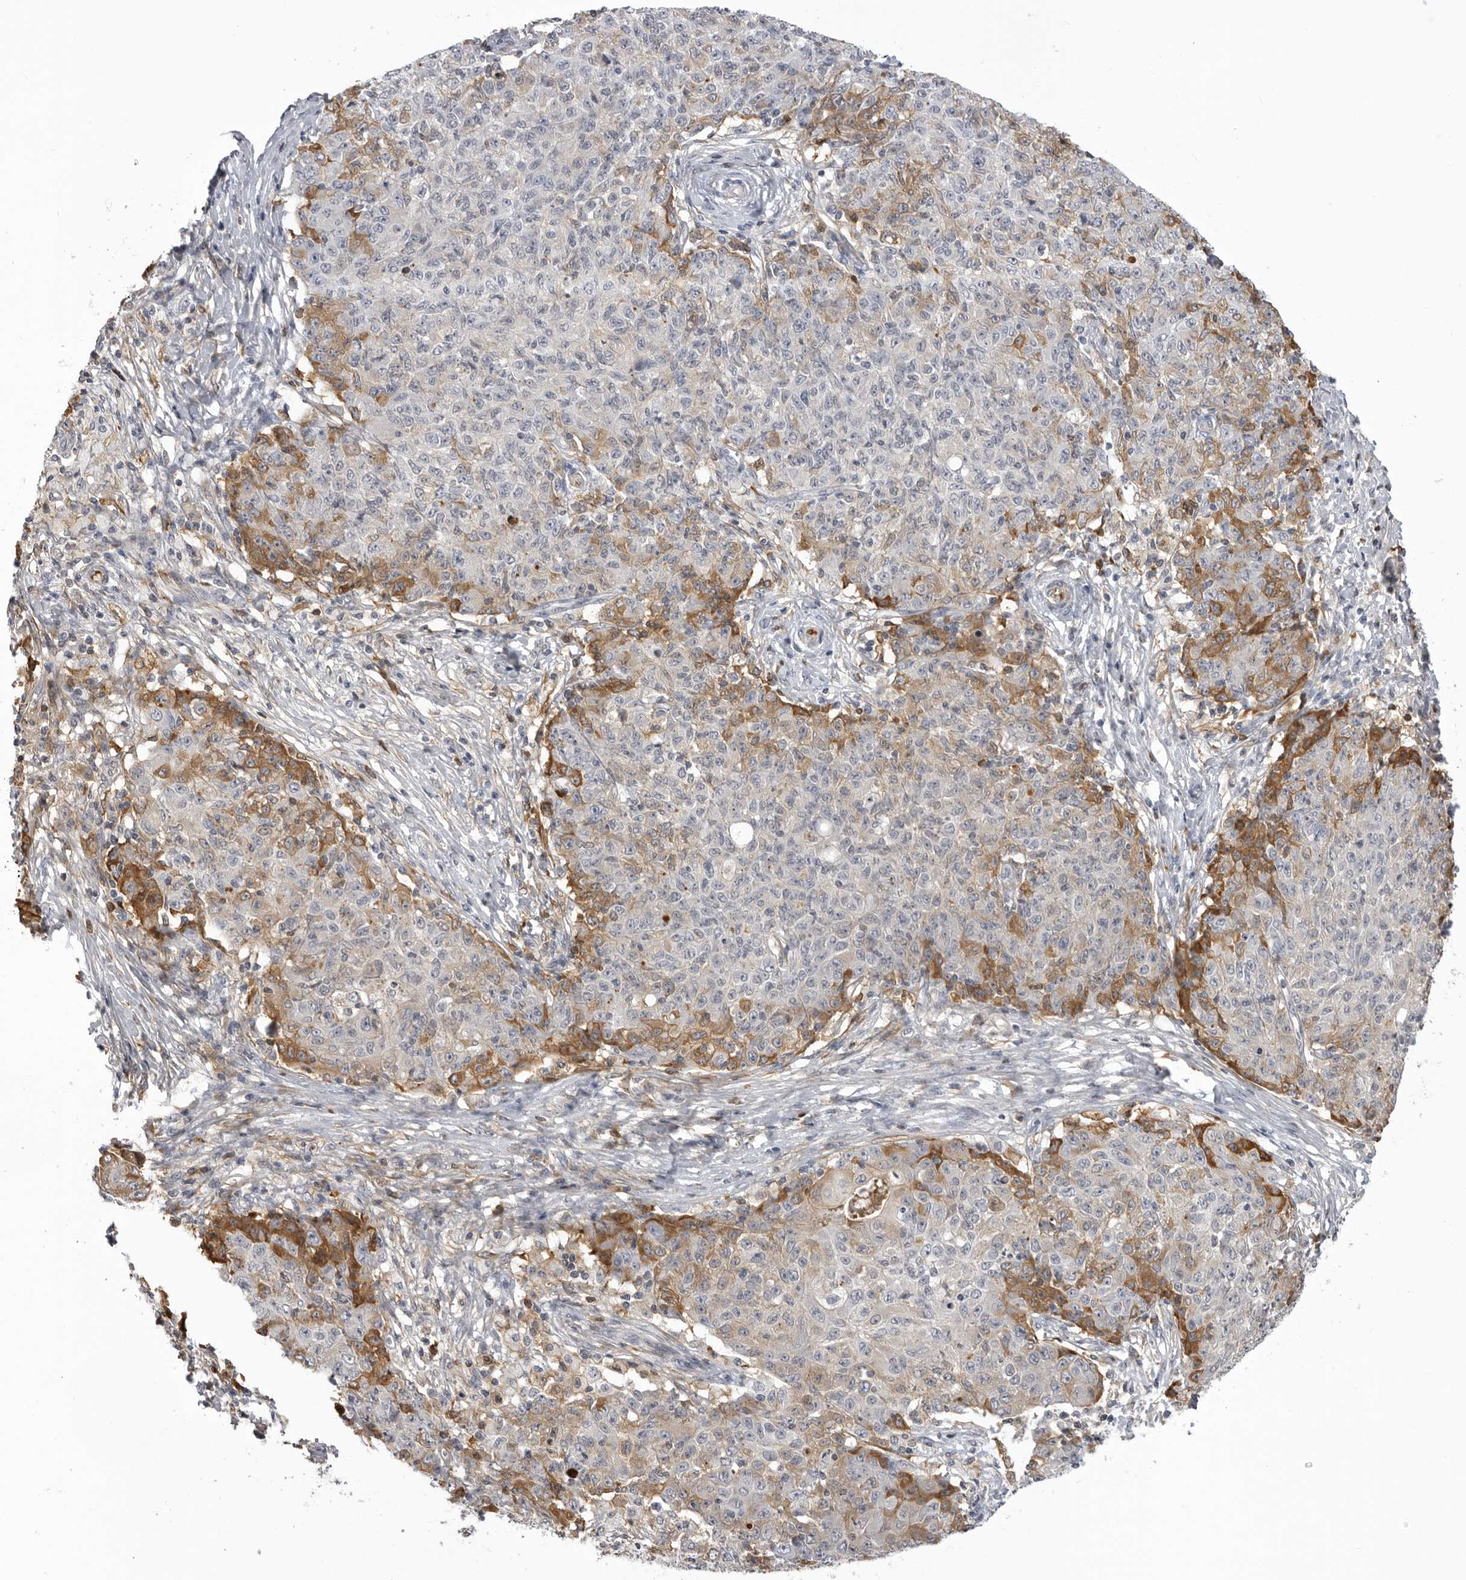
{"staining": {"intensity": "moderate", "quantity": "<25%", "location": "cytoplasmic/membranous"}, "tissue": "ovarian cancer", "cell_type": "Tumor cells", "image_type": "cancer", "snomed": [{"axis": "morphology", "description": "Carcinoma, endometroid"}, {"axis": "topography", "description": "Ovary"}], "caption": "DAB (3,3'-diaminobenzidine) immunohistochemical staining of human ovarian cancer demonstrates moderate cytoplasmic/membranous protein staining in about <25% of tumor cells.", "gene": "PLEKHF2", "patient": {"sex": "female", "age": 42}}